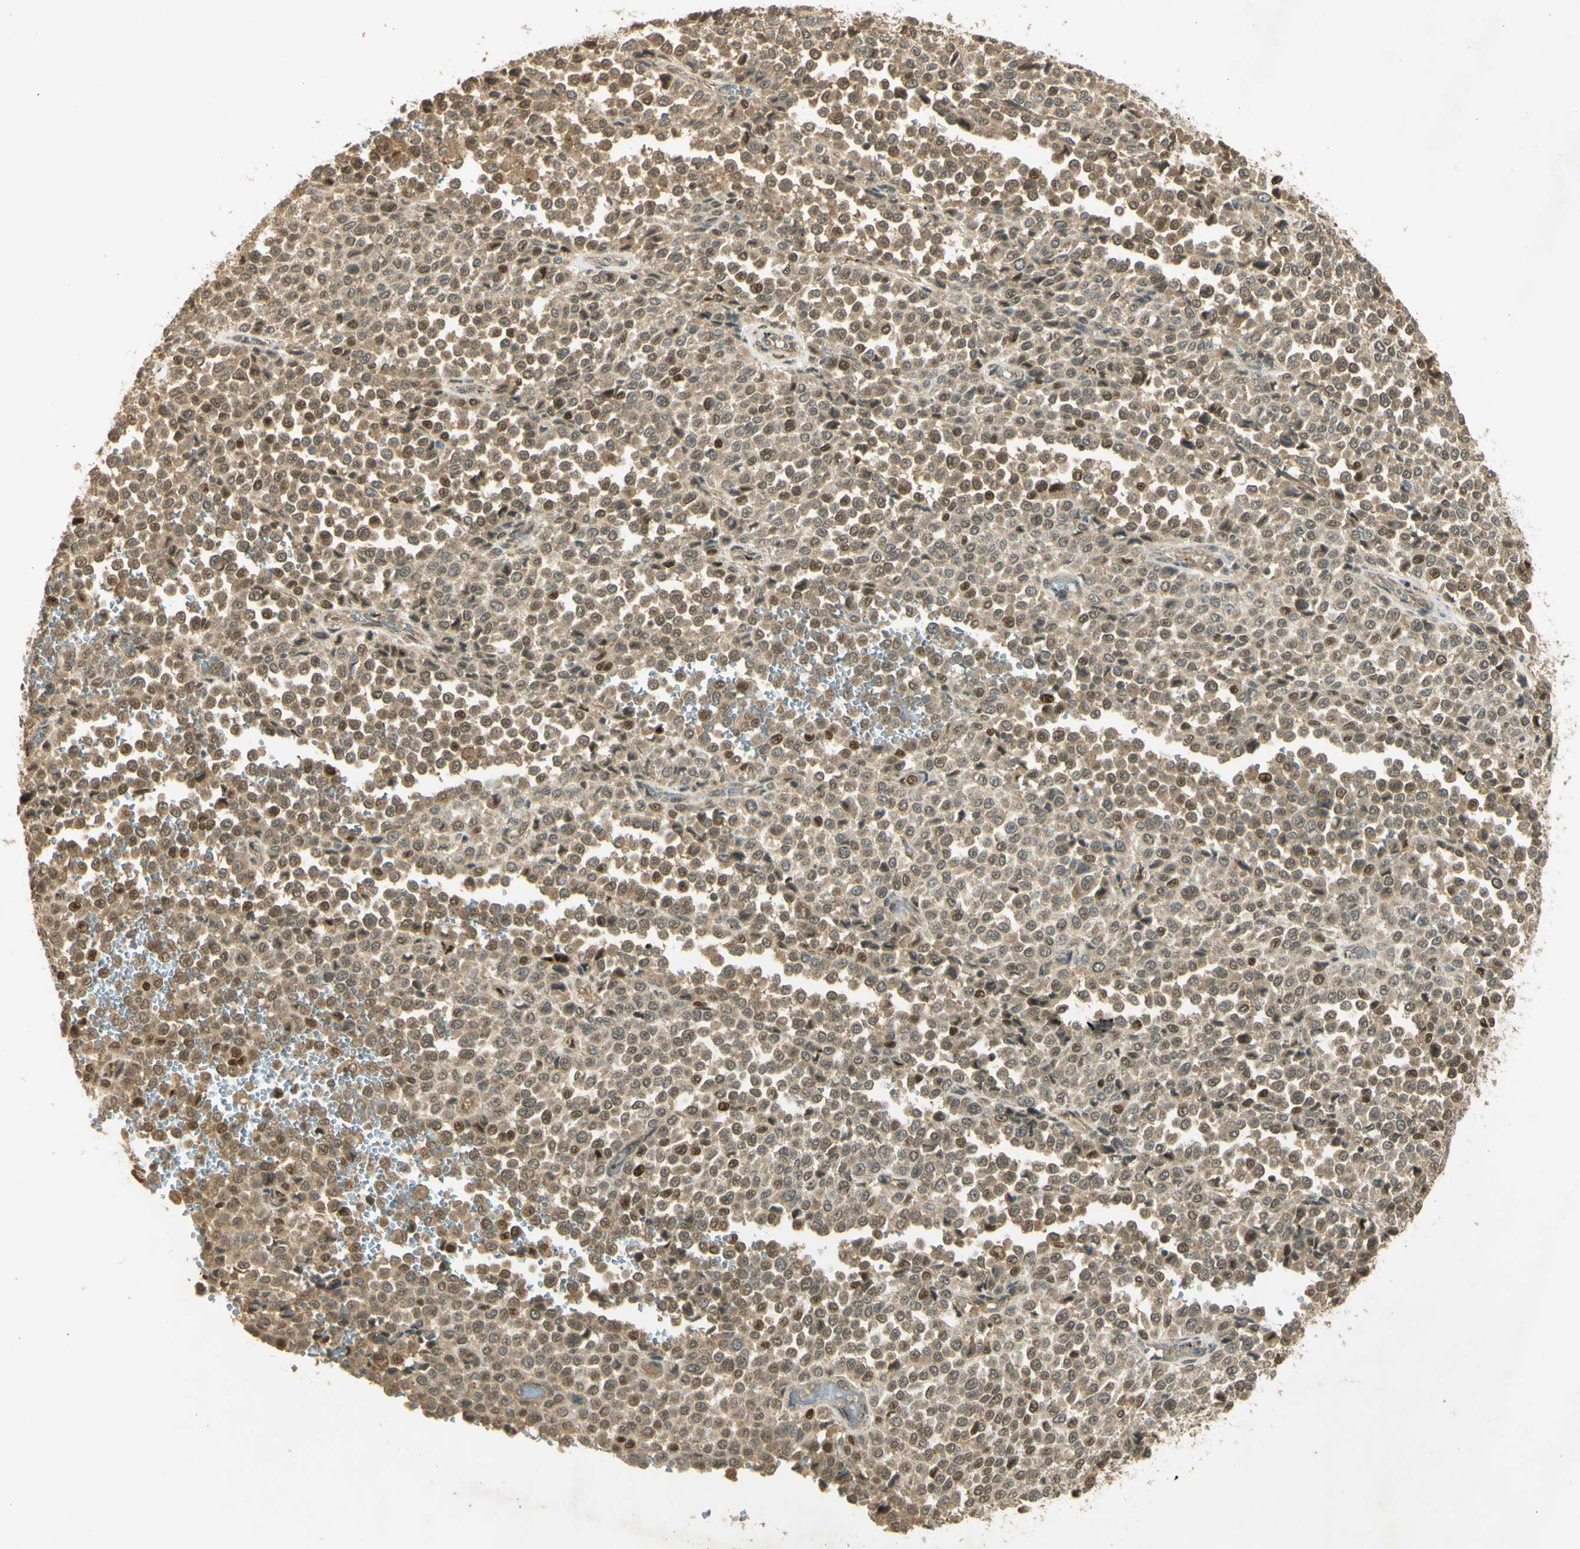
{"staining": {"intensity": "weak", "quantity": ">75%", "location": "cytoplasmic/membranous,nuclear"}, "tissue": "melanoma", "cell_type": "Tumor cells", "image_type": "cancer", "snomed": [{"axis": "morphology", "description": "Malignant melanoma, Metastatic site"}, {"axis": "topography", "description": "Pancreas"}], "caption": "Immunohistochemistry (IHC) (DAB (3,3'-diaminobenzidine)) staining of melanoma exhibits weak cytoplasmic/membranous and nuclear protein staining in about >75% of tumor cells.", "gene": "GMEB2", "patient": {"sex": "female", "age": 30}}